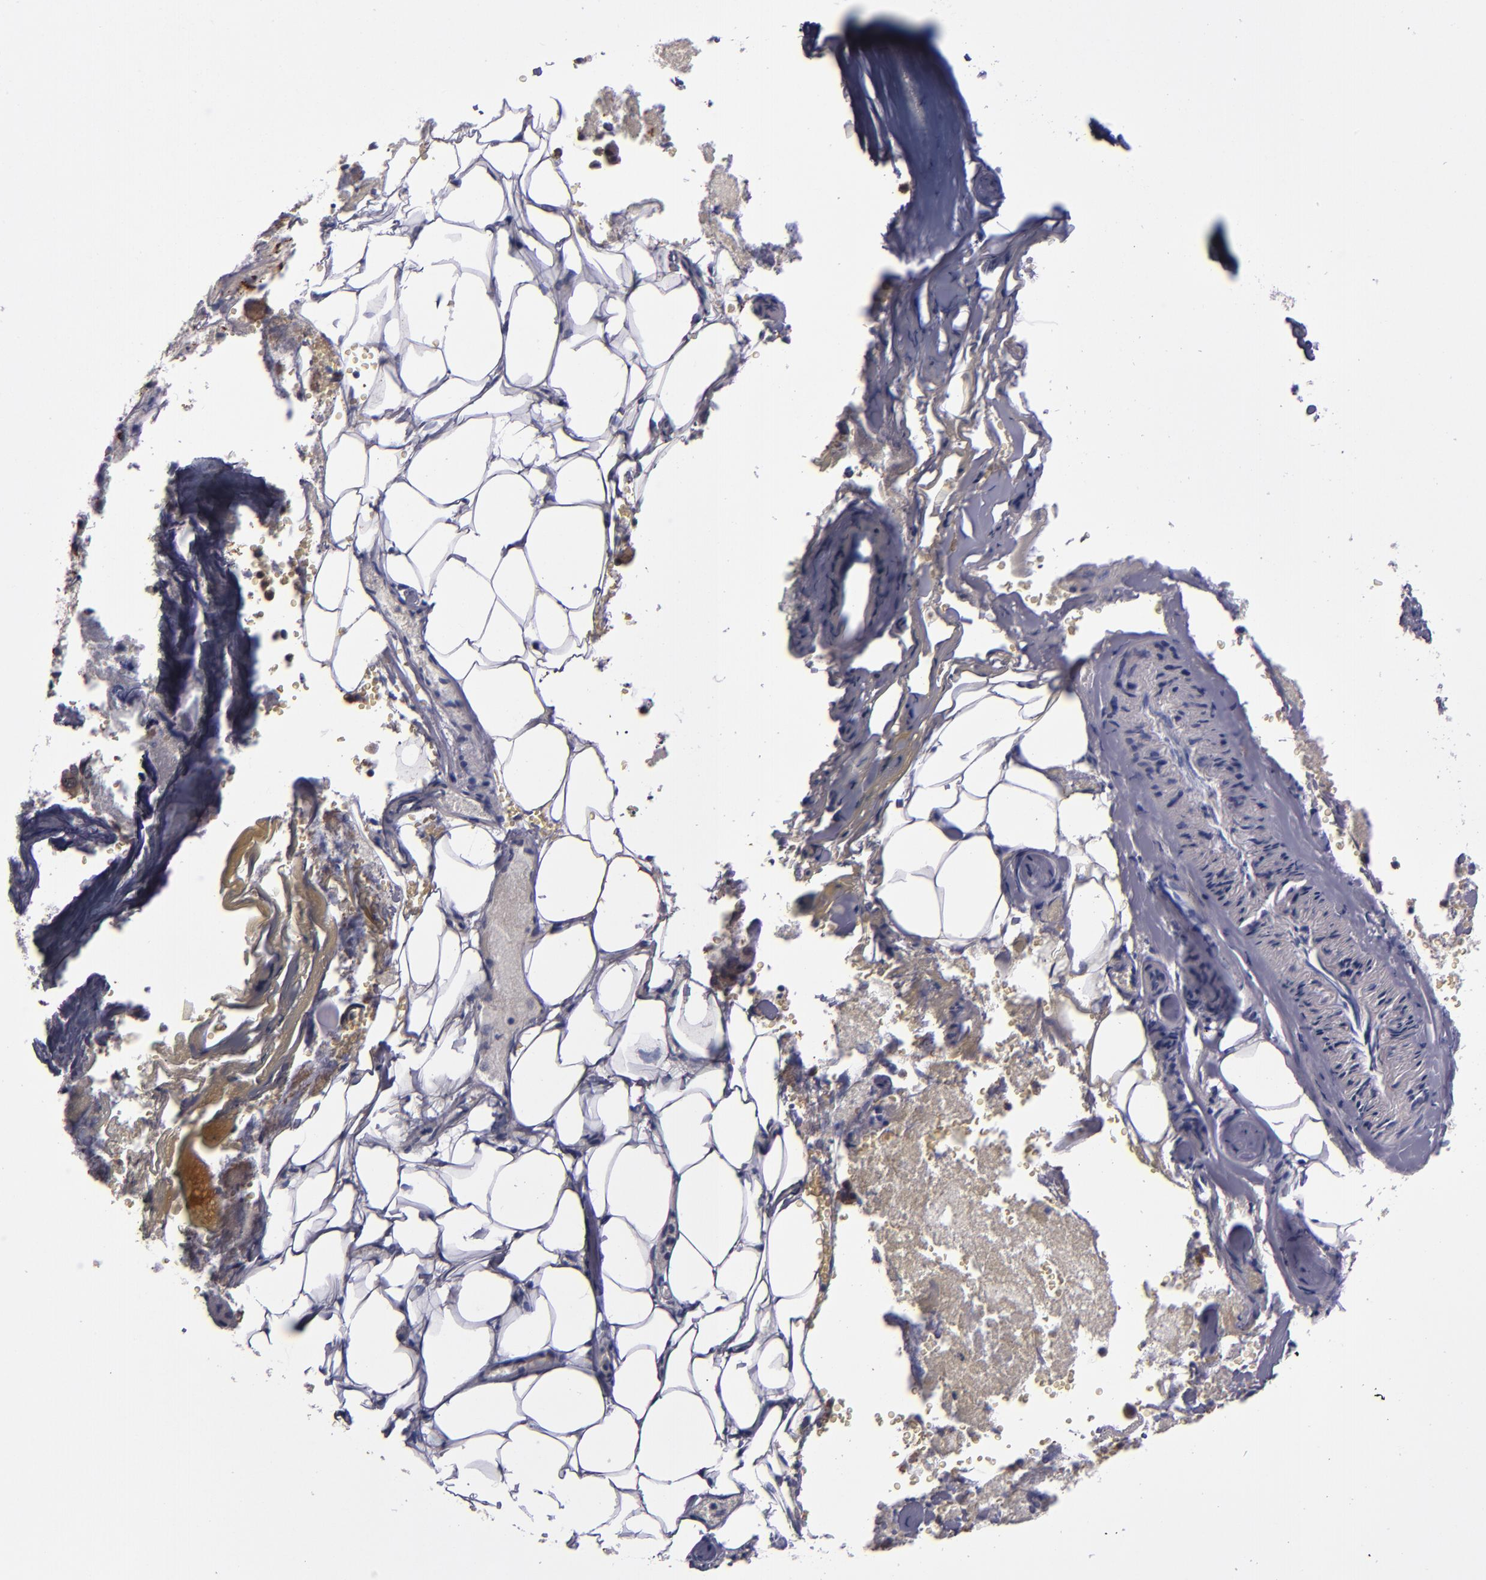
{"staining": {"intensity": "strong", "quantity": ">75%", "location": "cytoplasmic/membranous"}, "tissue": "adrenal gland", "cell_type": "Glandular cells", "image_type": "normal", "snomed": [{"axis": "morphology", "description": "Normal tissue, NOS"}, {"axis": "topography", "description": "Adrenal gland"}], "caption": "High-power microscopy captured an immunohistochemistry (IHC) micrograph of normal adrenal gland, revealing strong cytoplasmic/membranous expression in about >75% of glandular cells.", "gene": "RAB41", "patient": {"sex": "female", "age": 71}}